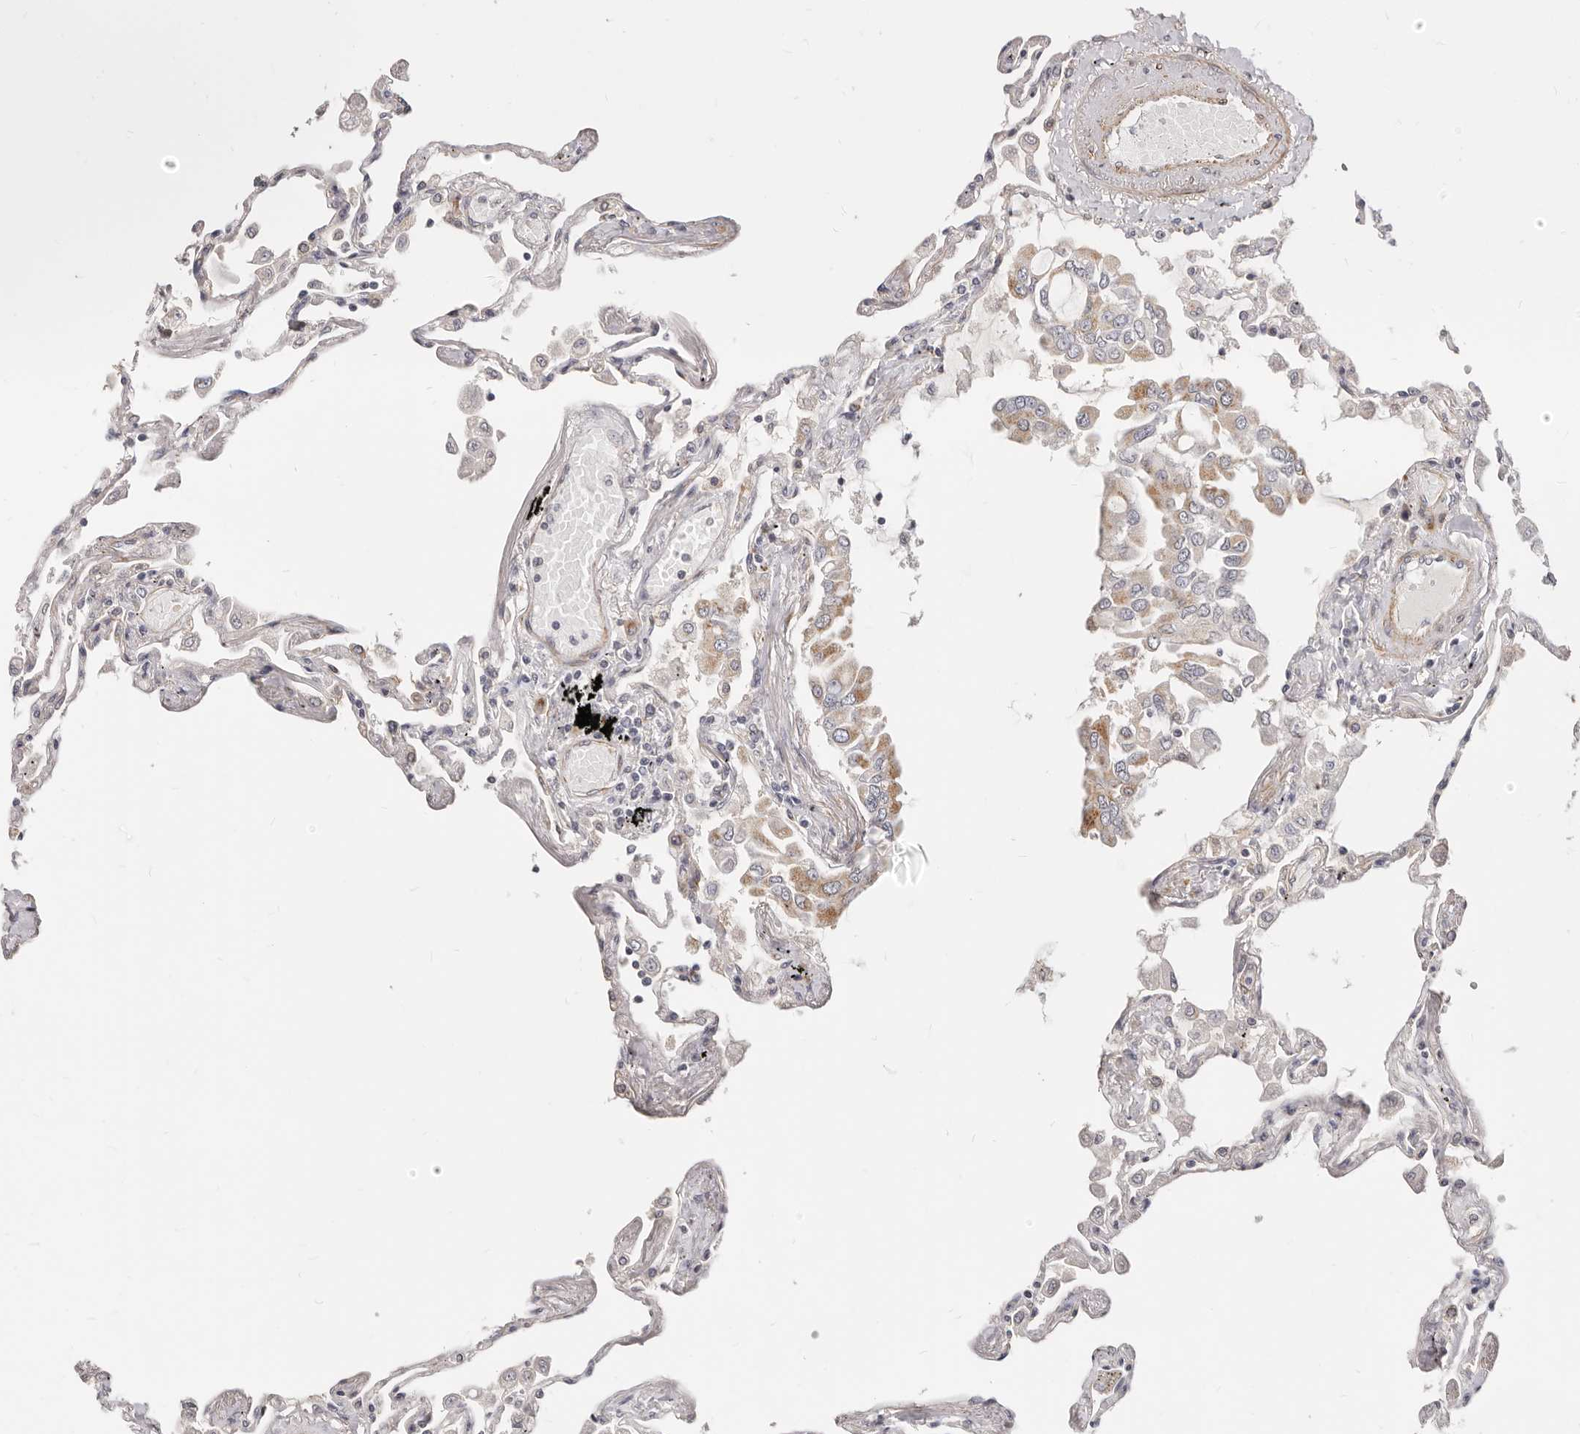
{"staining": {"intensity": "moderate", "quantity": "<25%", "location": "cytoplasmic/membranous"}, "tissue": "lung", "cell_type": "Alveolar cells", "image_type": "normal", "snomed": [{"axis": "morphology", "description": "Normal tissue, NOS"}, {"axis": "topography", "description": "Lung"}], "caption": "DAB (3,3'-diaminobenzidine) immunohistochemical staining of unremarkable lung exhibits moderate cytoplasmic/membranous protein expression in approximately <25% of alveolar cells.", "gene": "RABAC1", "patient": {"sex": "female", "age": 67}}